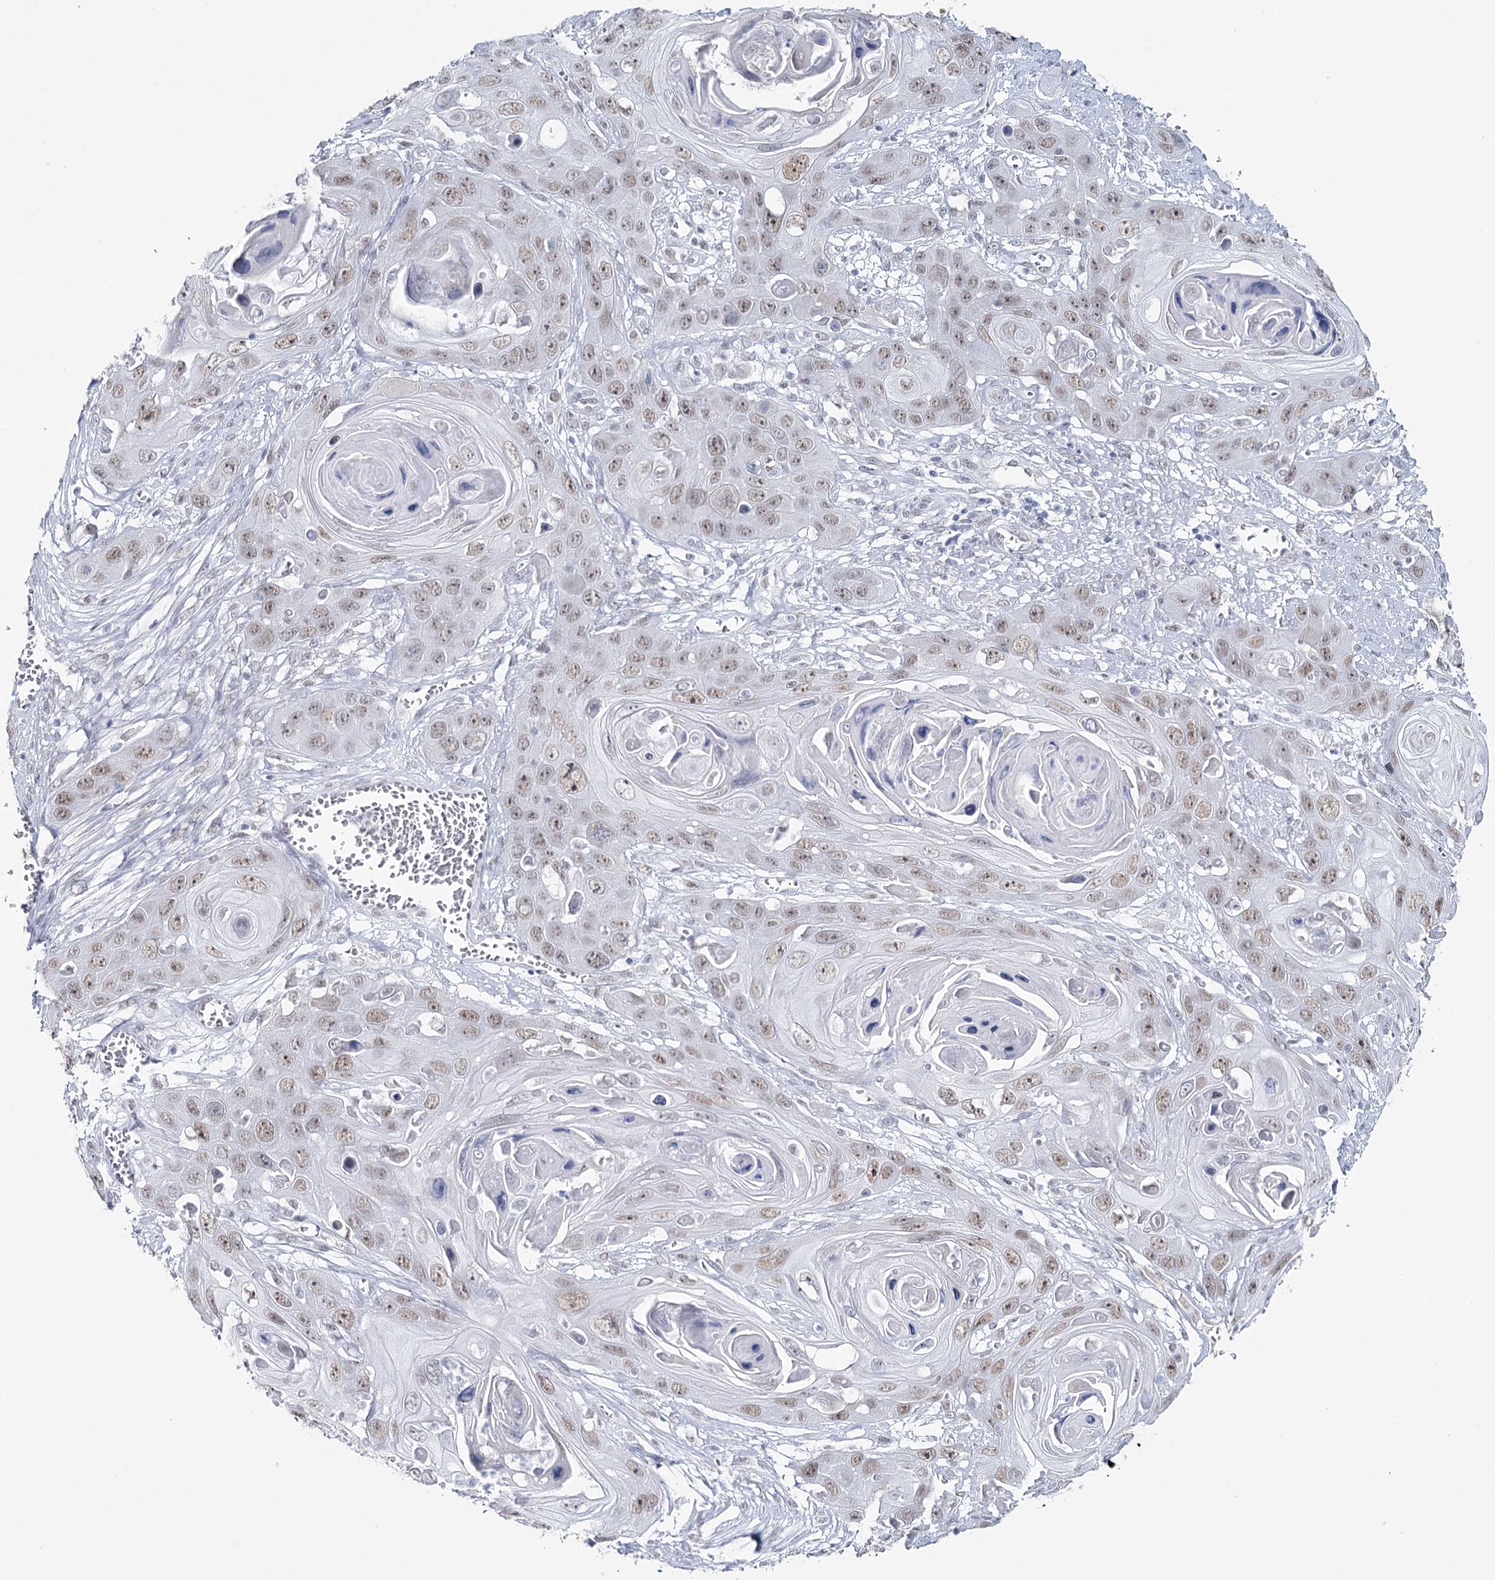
{"staining": {"intensity": "weak", "quantity": ">75%", "location": "nuclear"}, "tissue": "skin cancer", "cell_type": "Tumor cells", "image_type": "cancer", "snomed": [{"axis": "morphology", "description": "Squamous cell carcinoma, NOS"}, {"axis": "topography", "description": "Skin"}], "caption": "Immunohistochemical staining of human skin cancer demonstrates low levels of weak nuclear protein positivity in about >75% of tumor cells. (DAB (3,3'-diaminobenzidine) IHC with brightfield microscopy, high magnification).", "gene": "ZC3H8", "patient": {"sex": "male", "age": 55}}